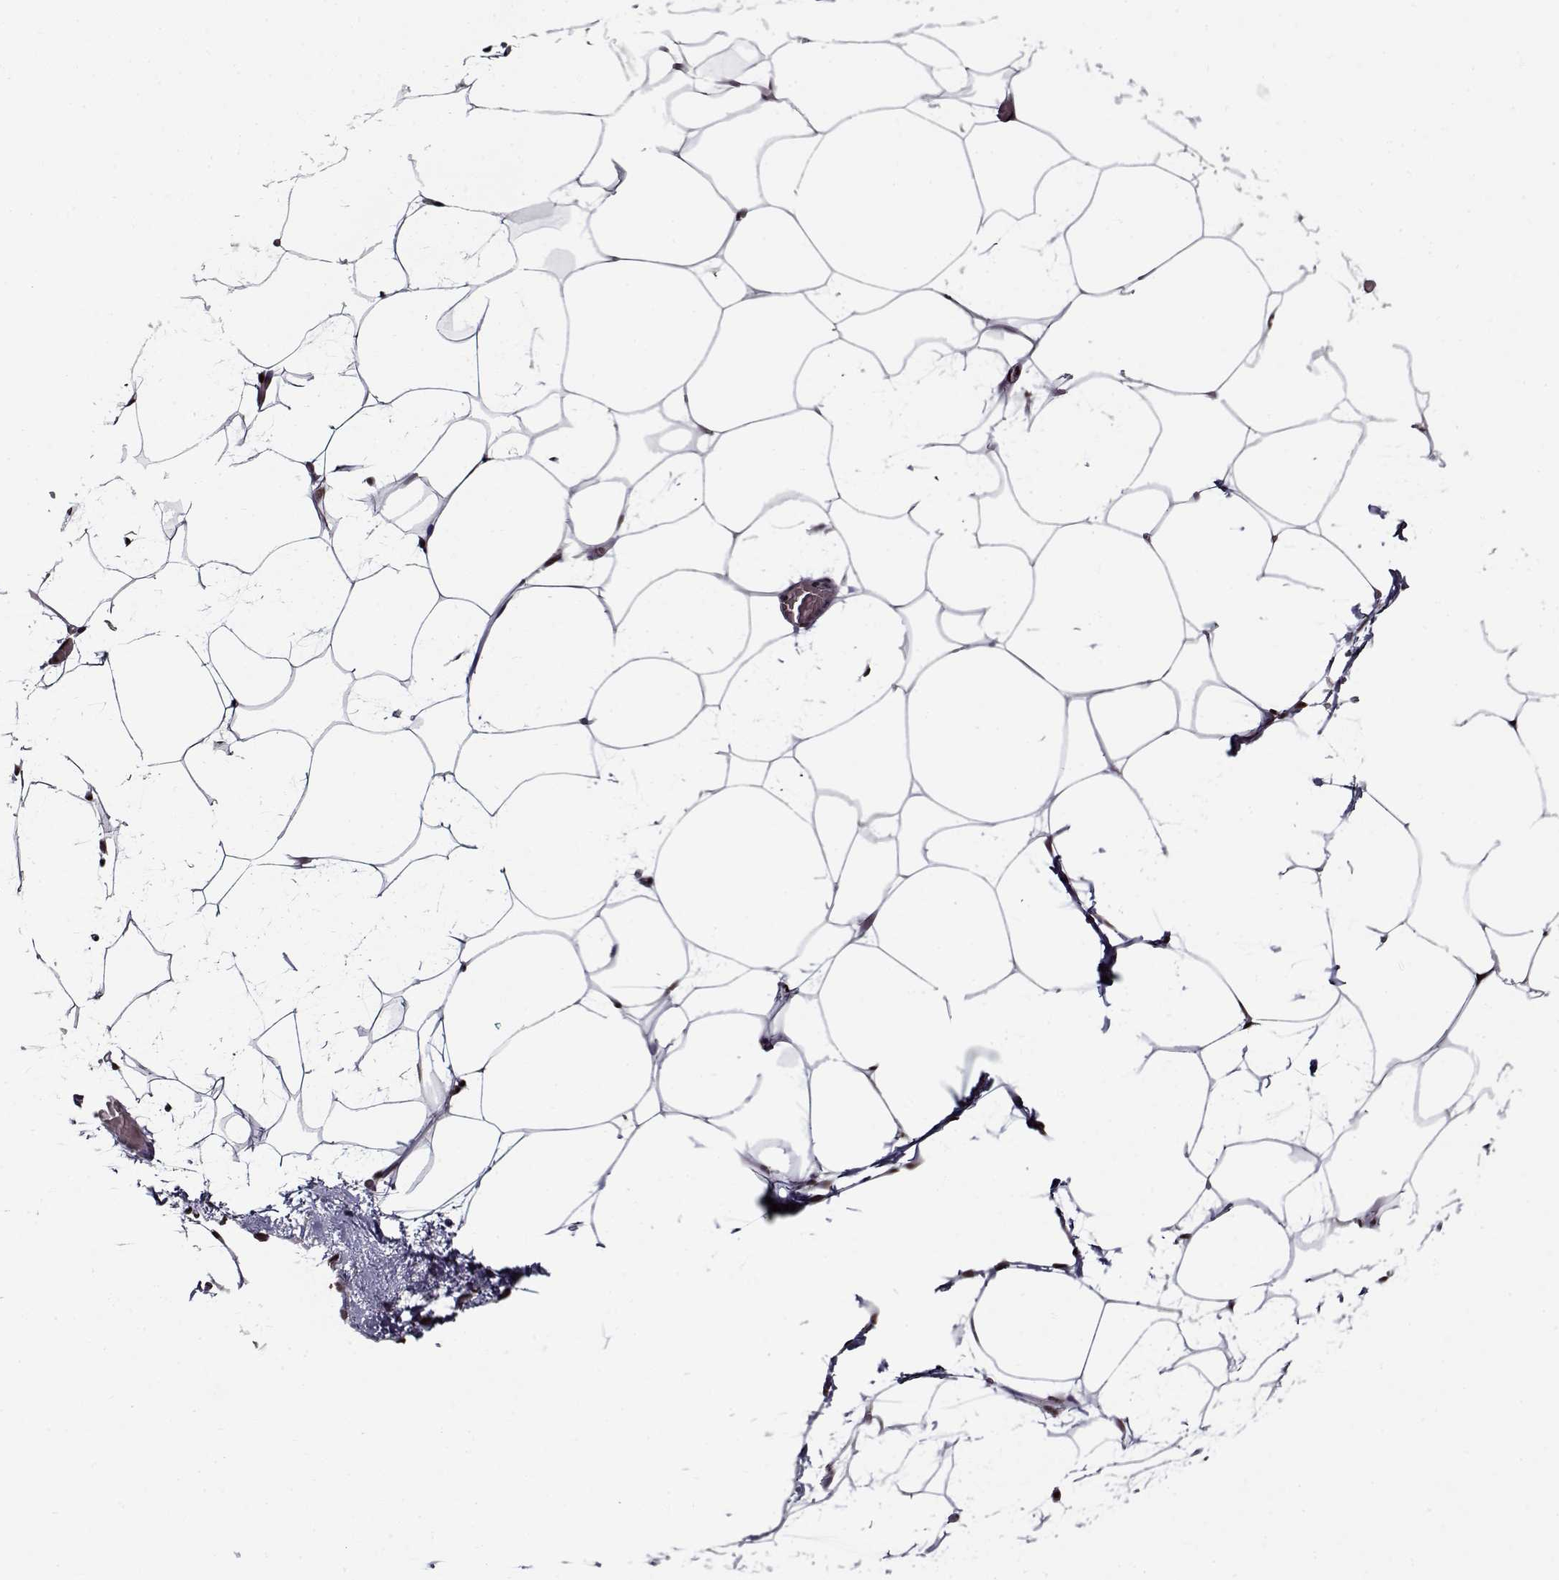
{"staining": {"intensity": "moderate", "quantity": "<25%", "location": "nuclear"}, "tissue": "adipose tissue", "cell_type": "Adipocytes", "image_type": "normal", "snomed": [{"axis": "morphology", "description": "Normal tissue, NOS"}, {"axis": "topography", "description": "Adipose tissue"}], "caption": "Protein analysis of normal adipose tissue displays moderate nuclear positivity in approximately <25% of adipocytes.", "gene": "PRMT1", "patient": {"sex": "male", "age": 57}}